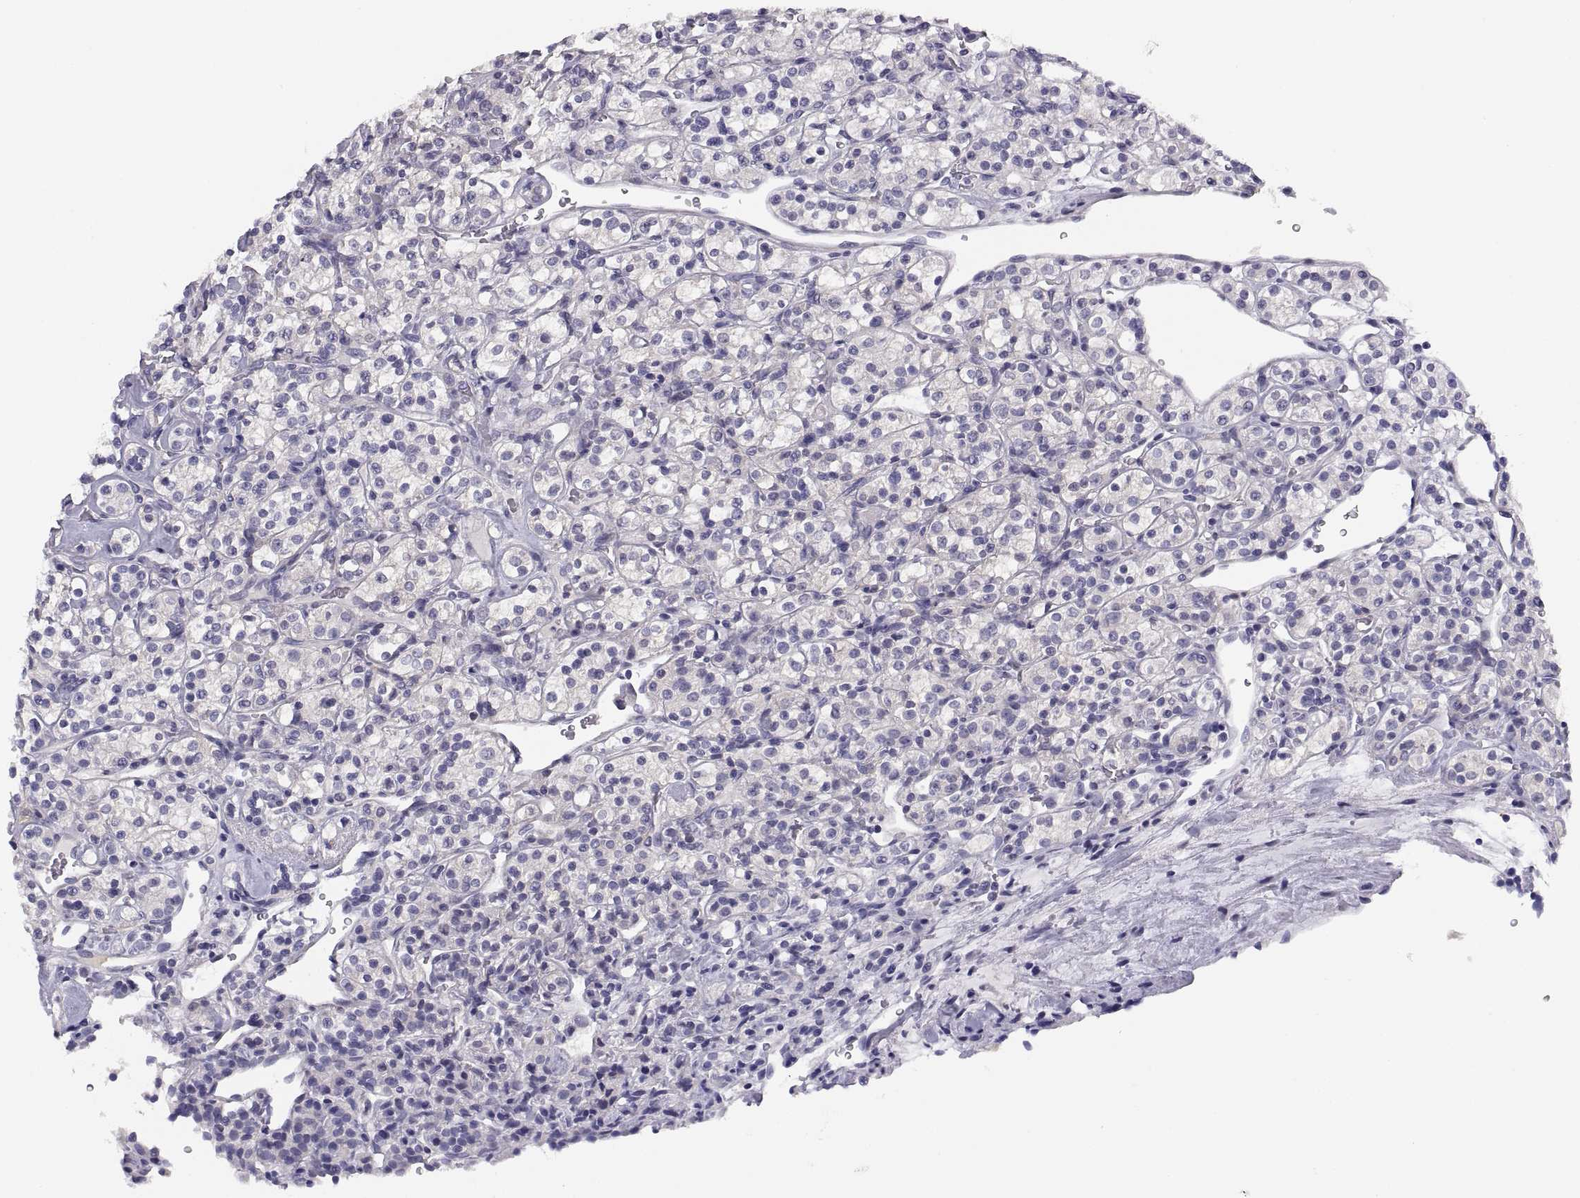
{"staining": {"intensity": "negative", "quantity": "none", "location": "none"}, "tissue": "renal cancer", "cell_type": "Tumor cells", "image_type": "cancer", "snomed": [{"axis": "morphology", "description": "Adenocarcinoma, NOS"}, {"axis": "topography", "description": "Kidney"}], "caption": "Adenocarcinoma (renal) stained for a protein using IHC displays no positivity tumor cells.", "gene": "STRC", "patient": {"sex": "male", "age": 77}}